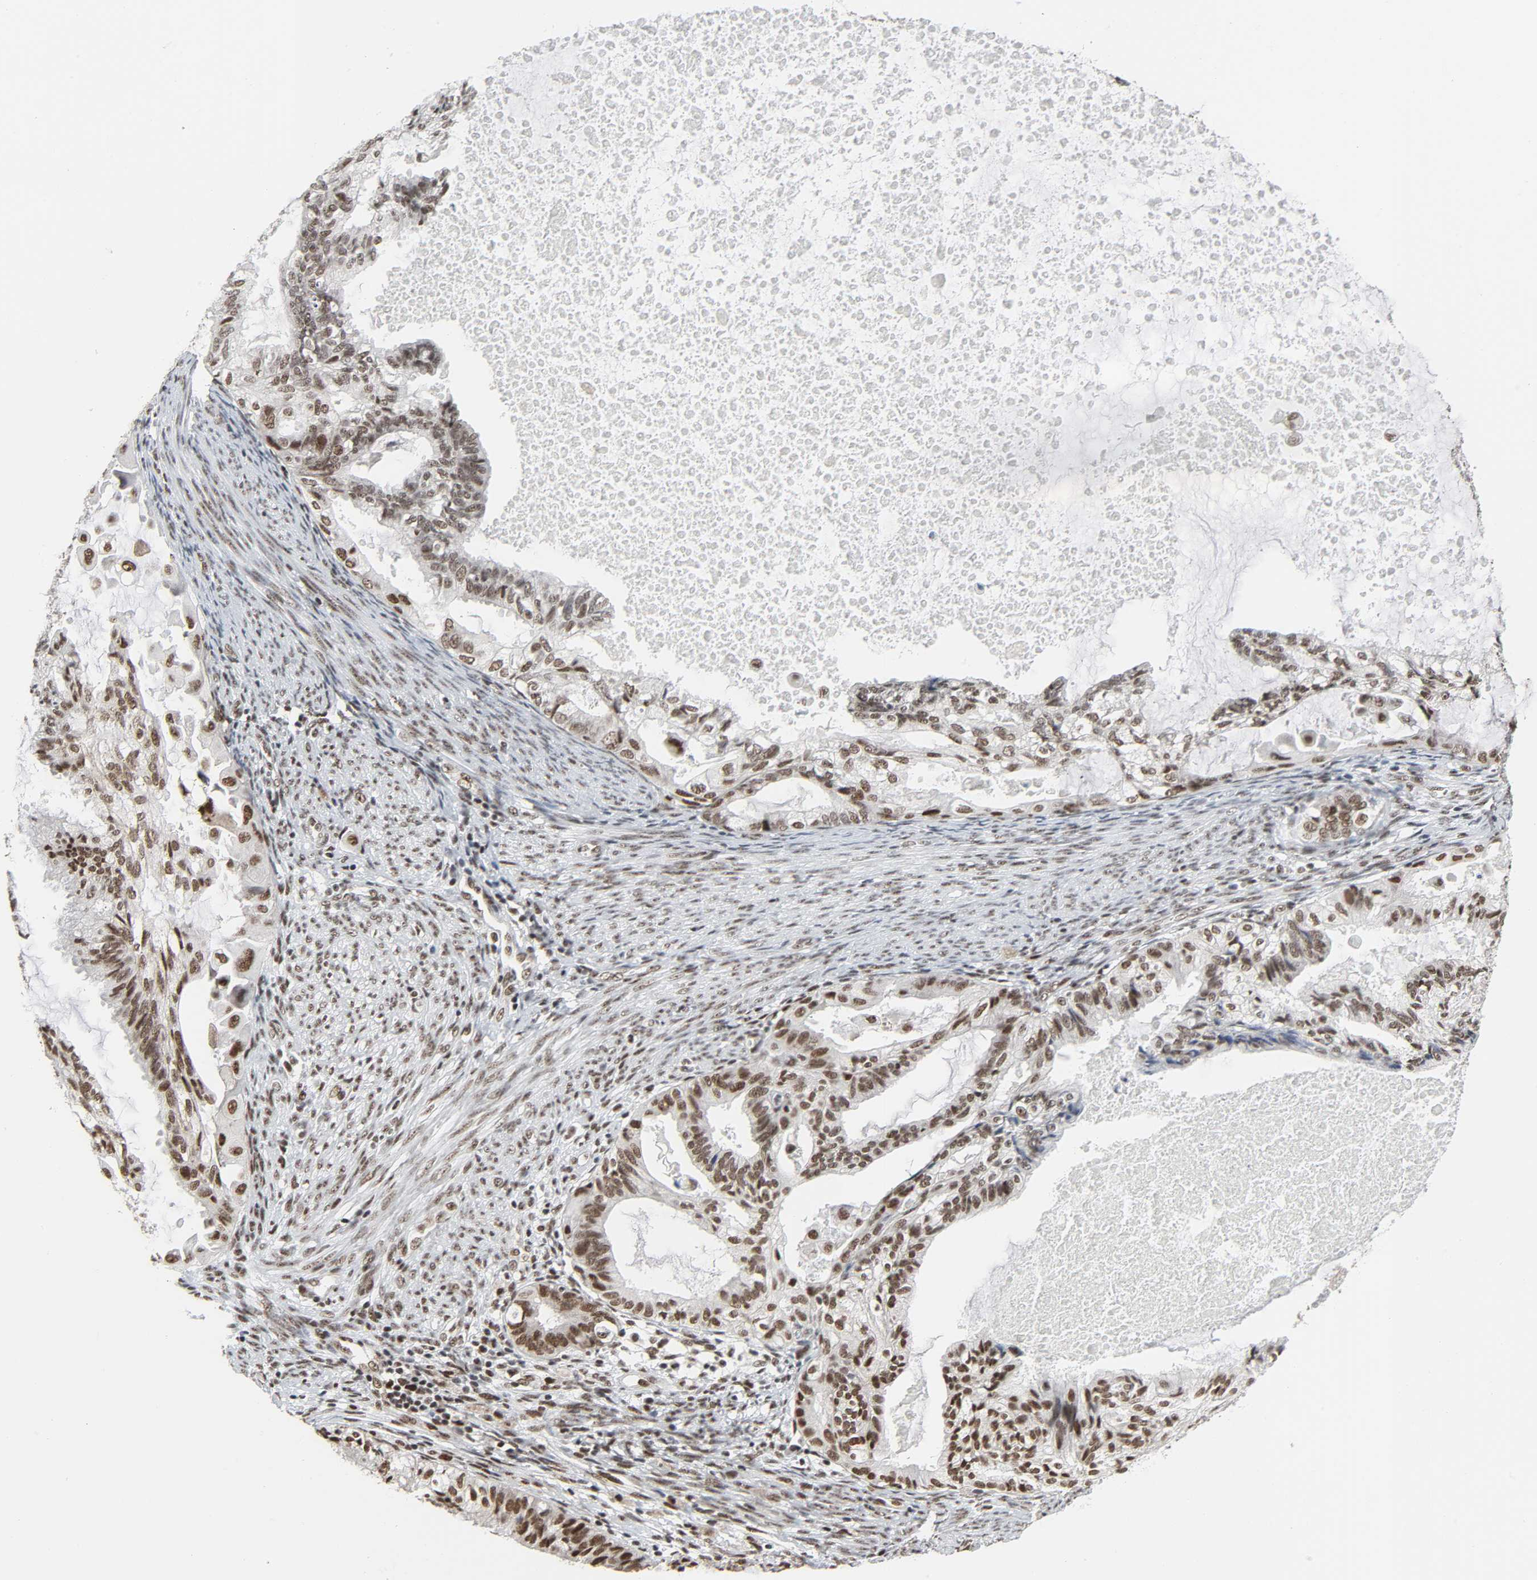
{"staining": {"intensity": "moderate", "quantity": ">75%", "location": "nuclear"}, "tissue": "cervical cancer", "cell_type": "Tumor cells", "image_type": "cancer", "snomed": [{"axis": "morphology", "description": "Normal tissue, NOS"}, {"axis": "morphology", "description": "Adenocarcinoma, NOS"}, {"axis": "topography", "description": "Cervix"}, {"axis": "topography", "description": "Endometrium"}], "caption": "Protein staining of cervical cancer tissue reveals moderate nuclear expression in about >75% of tumor cells.", "gene": "CDK7", "patient": {"sex": "female", "age": 86}}